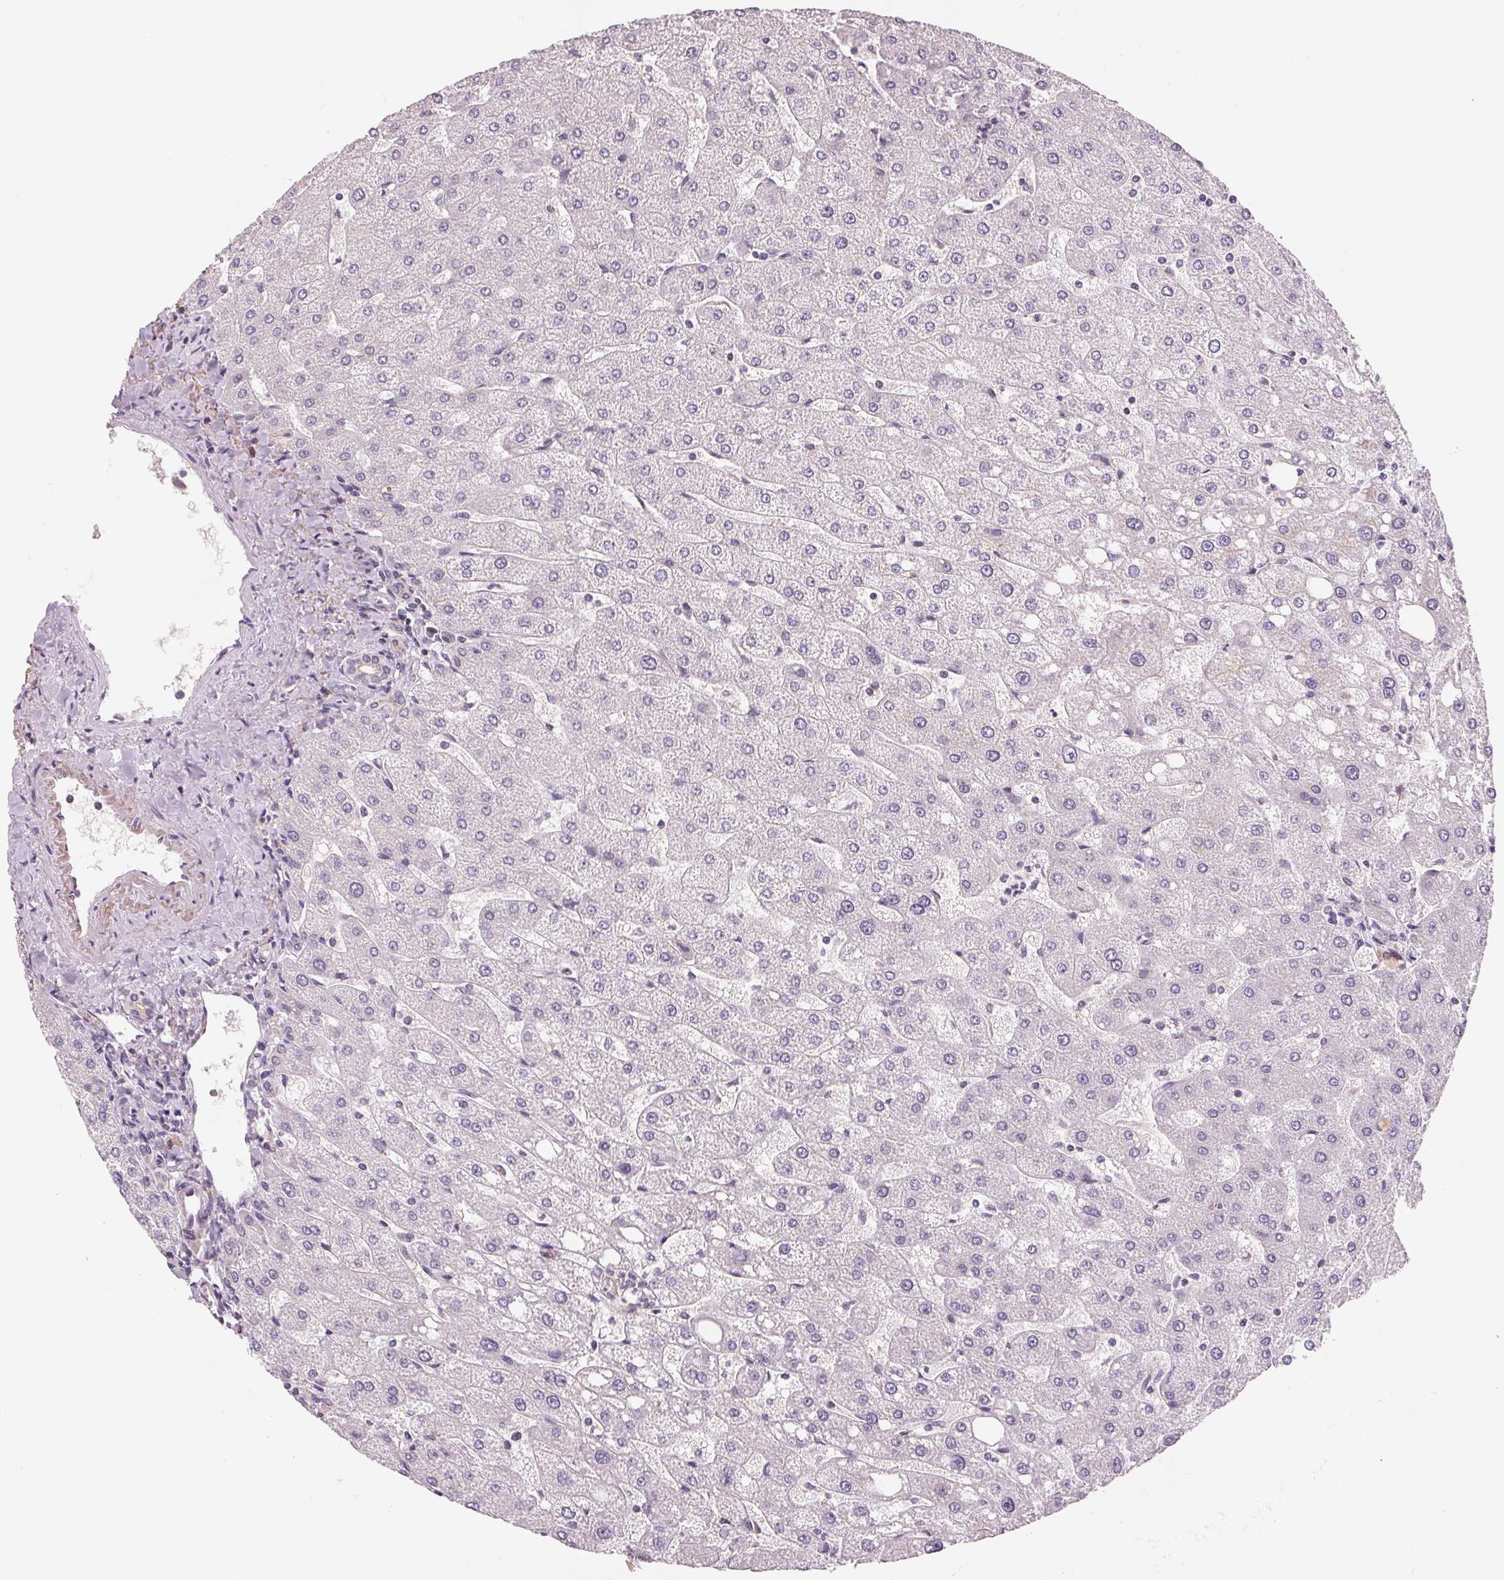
{"staining": {"intensity": "negative", "quantity": "none", "location": "none"}, "tissue": "liver", "cell_type": "Cholangiocytes", "image_type": "normal", "snomed": [{"axis": "morphology", "description": "Normal tissue, NOS"}, {"axis": "topography", "description": "Liver"}], "caption": "IHC of normal human liver shows no staining in cholangiocytes. (DAB IHC, high magnification).", "gene": "VTCN1", "patient": {"sex": "male", "age": 67}}